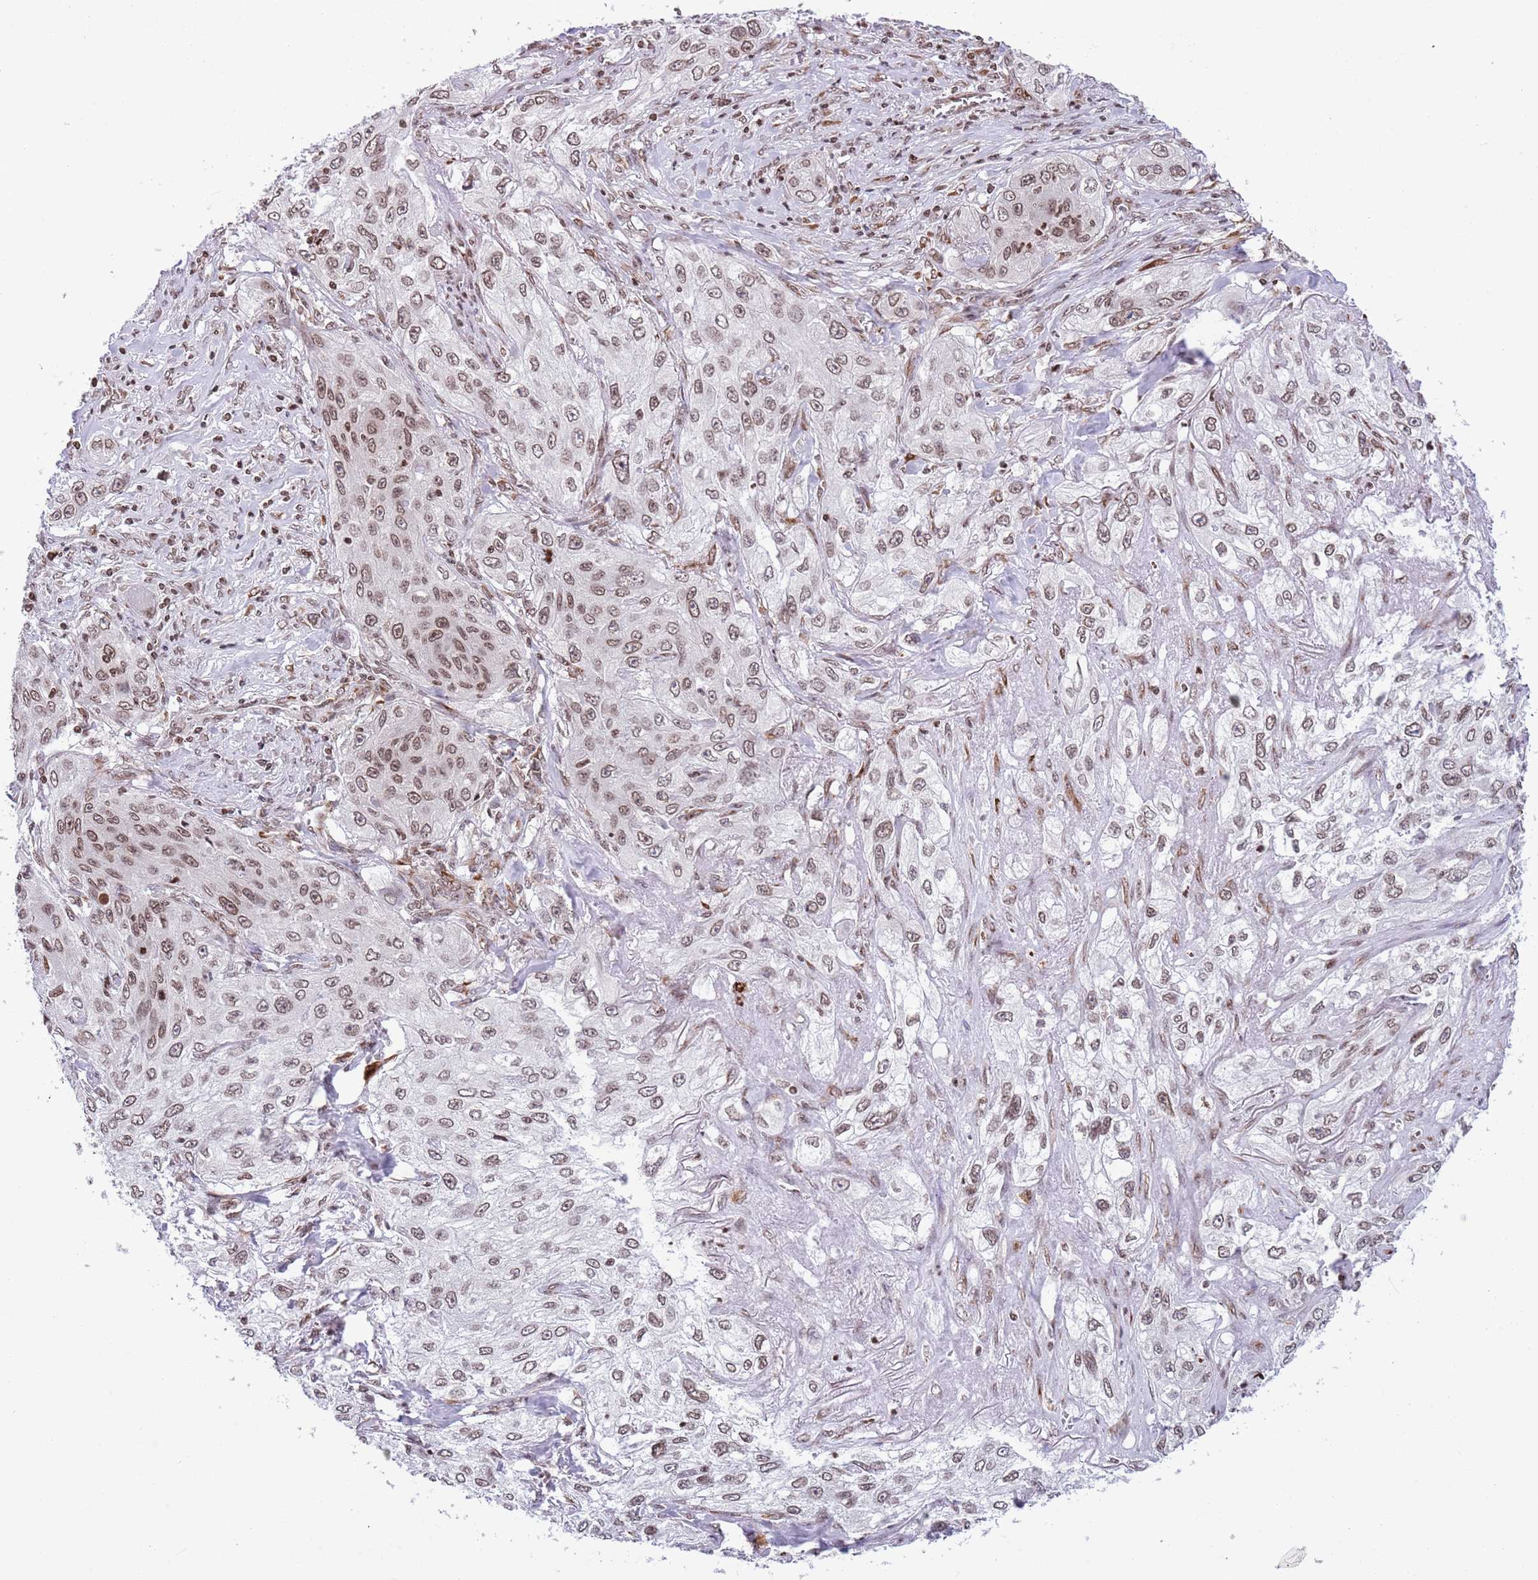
{"staining": {"intensity": "moderate", "quantity": ">75%", "location": "nuclear"}, "tissue": "lung cancer", "cell_type": "Tumor cells", "image_type": "cancer", "snomed": [{"axis": "morphology", "description": "Squamous cell carcinoma, NOS"}, {"axis": "topography", "description": "Lung"}], "caption": "Protein staining demonstrates moderate nuclear positivity in approximately >75% of tumor cells in lung cancer.", "gene": "NRIP1", "patient": {"sex": "female", "age": 69}}